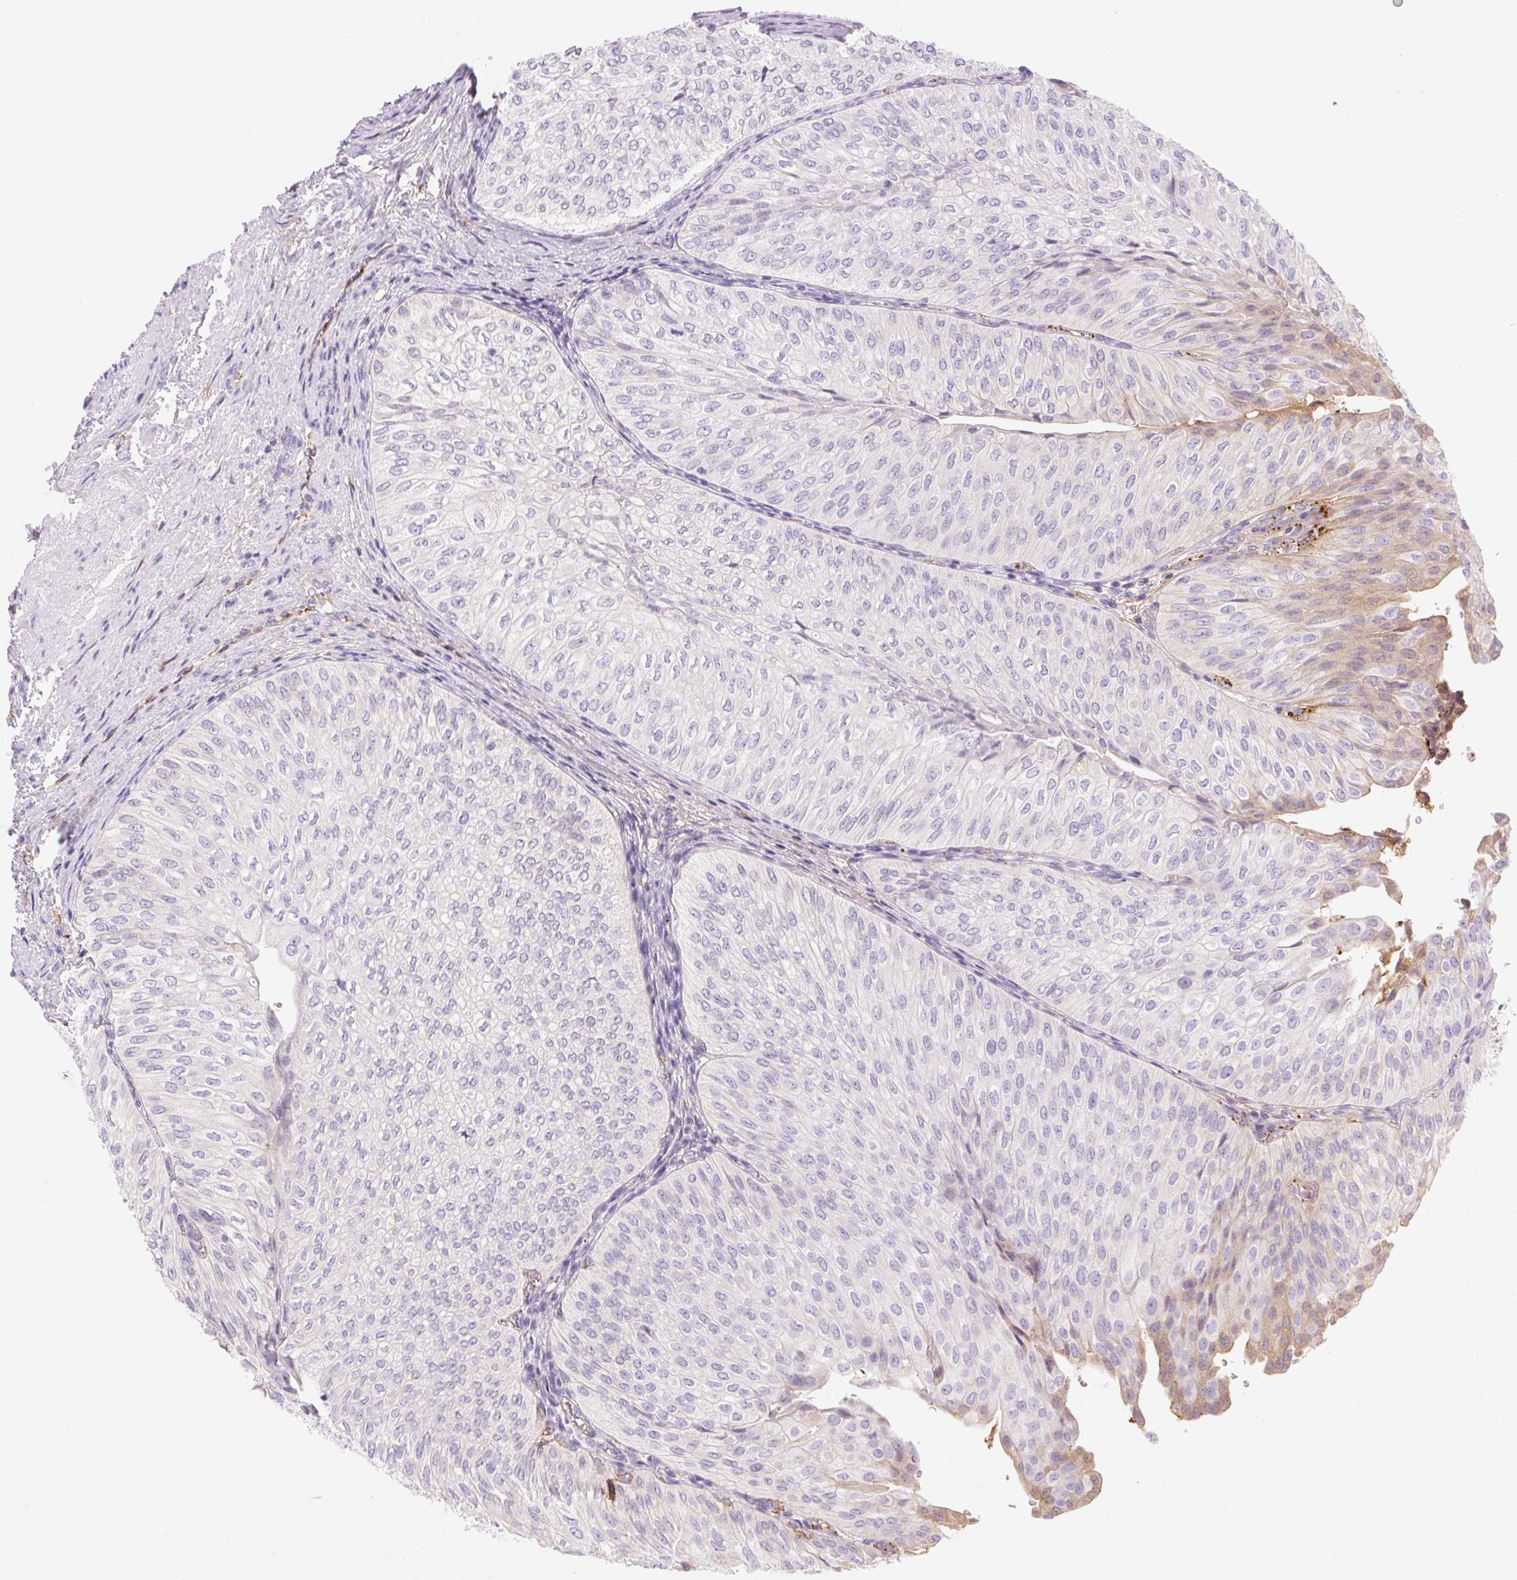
{"staining": {"intensity": "negative", "quantity": "none", "location": "none"}, "tissue": "urothelial cancer", "cell_type": "Tumor cells", "image_type": "cancer", "snomed": [{"axis": "morphology", "description": "Urothelial carcinoma, NOS"}, {"axis": "topography", "description": "Urinary bladder"}], "caption": "Protein analysis of transitional cell carcinoma demonstrates no significant positivity in tumor cells. (DAB (3,3'-diaminobenzidine) immunohistochemistry (IHC) with hematoxylin counter stain).", "gene": "FGA", "patient": {"sex": "male", "age": 62}}